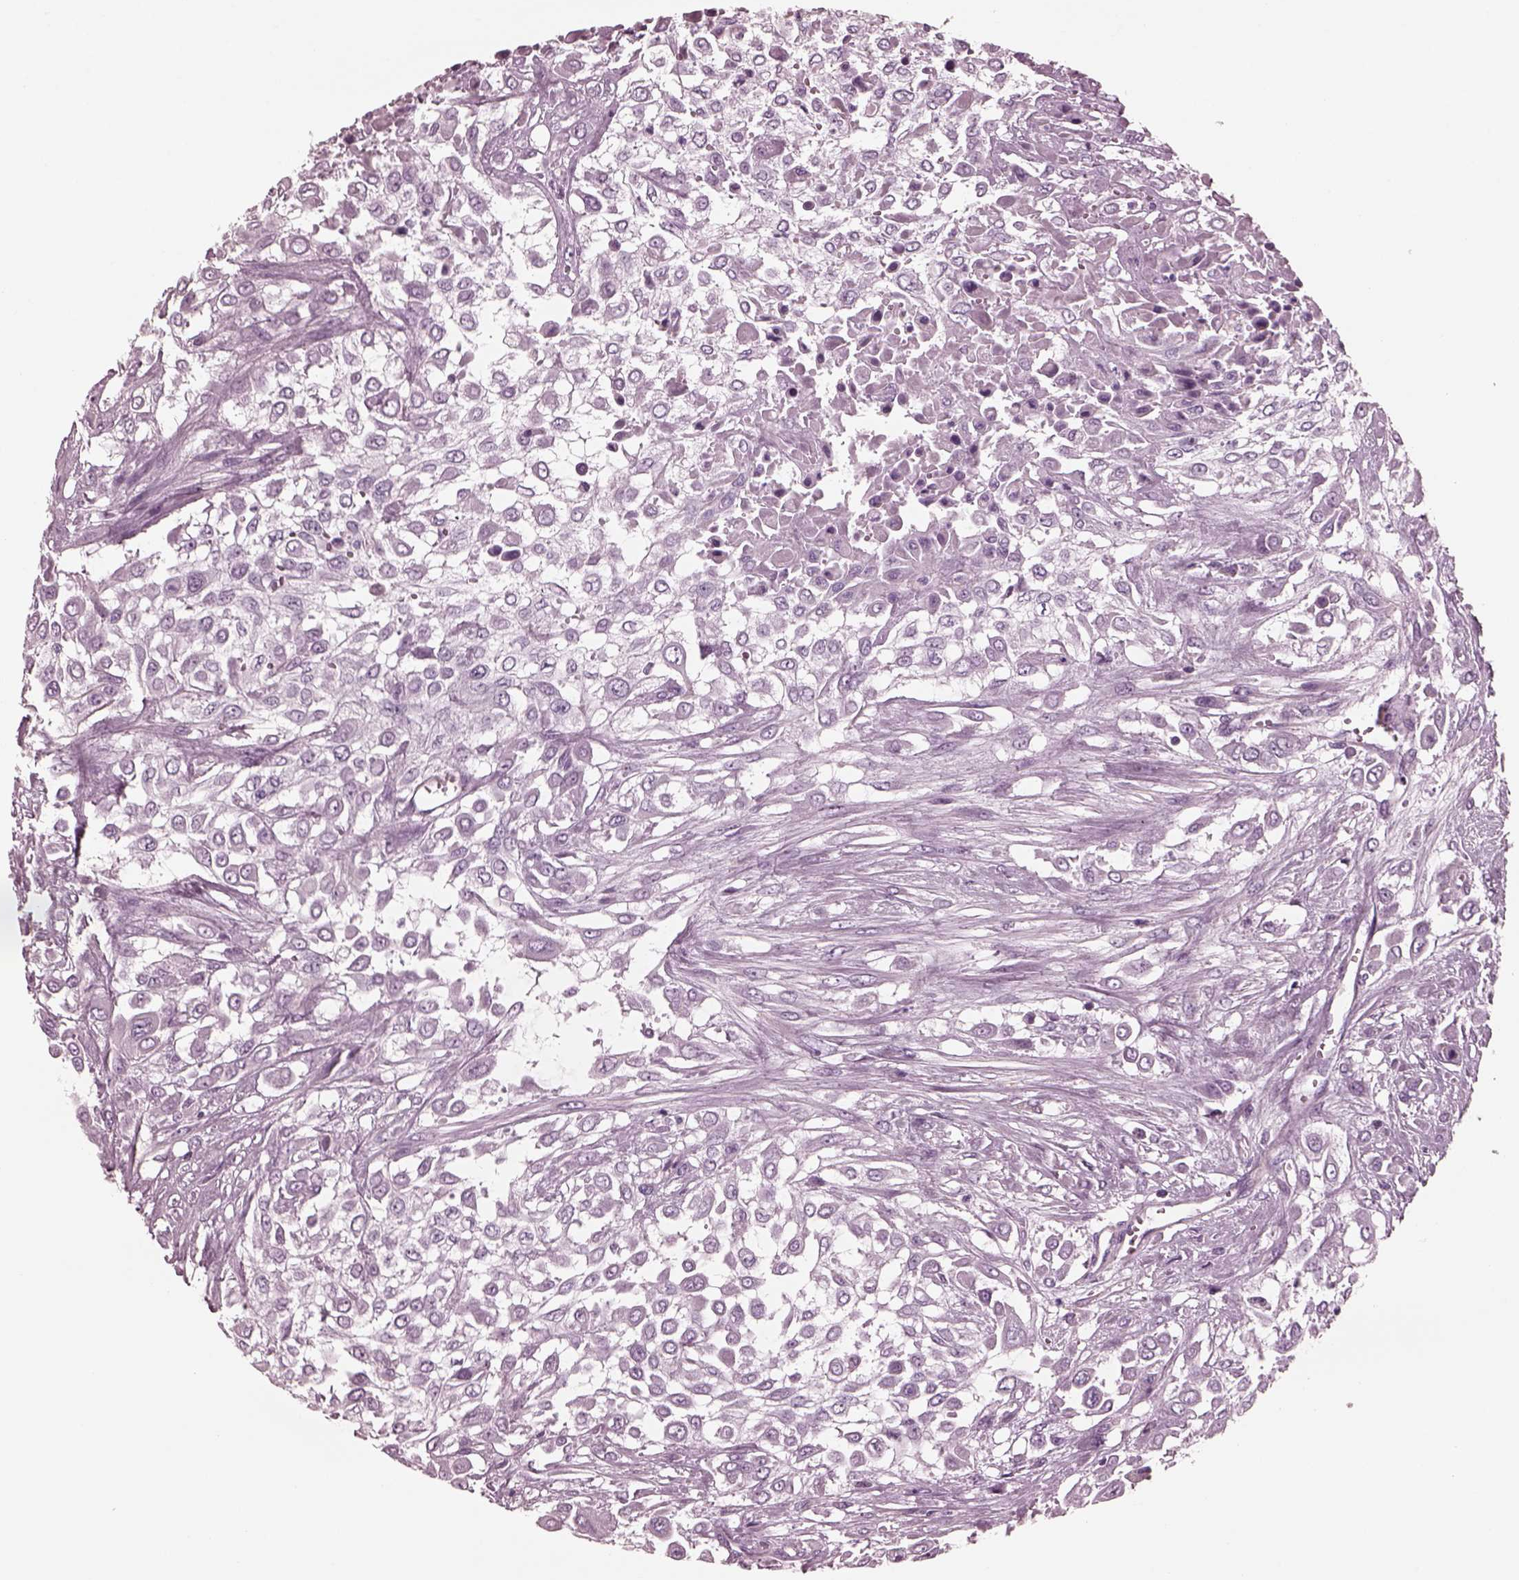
{"staining": {"intensity": "negative", "quantity": "none", "location": "none"}, "tissue": "urothelial cancer", "cell_type": "Tumor cells", "image_type": "cancer", "snomed": [{"axis": "morphology", "description": "Urothelial carcinoma, High grade"}, {"axis": "topography", "description": "Urinary bladder"}], "caption": "Human urothelial cancer stained for a protein using IHC demonstrates no staining in tumor cells.", "gene": "CGA", "patient": {"sex": "male", "age": 57}}